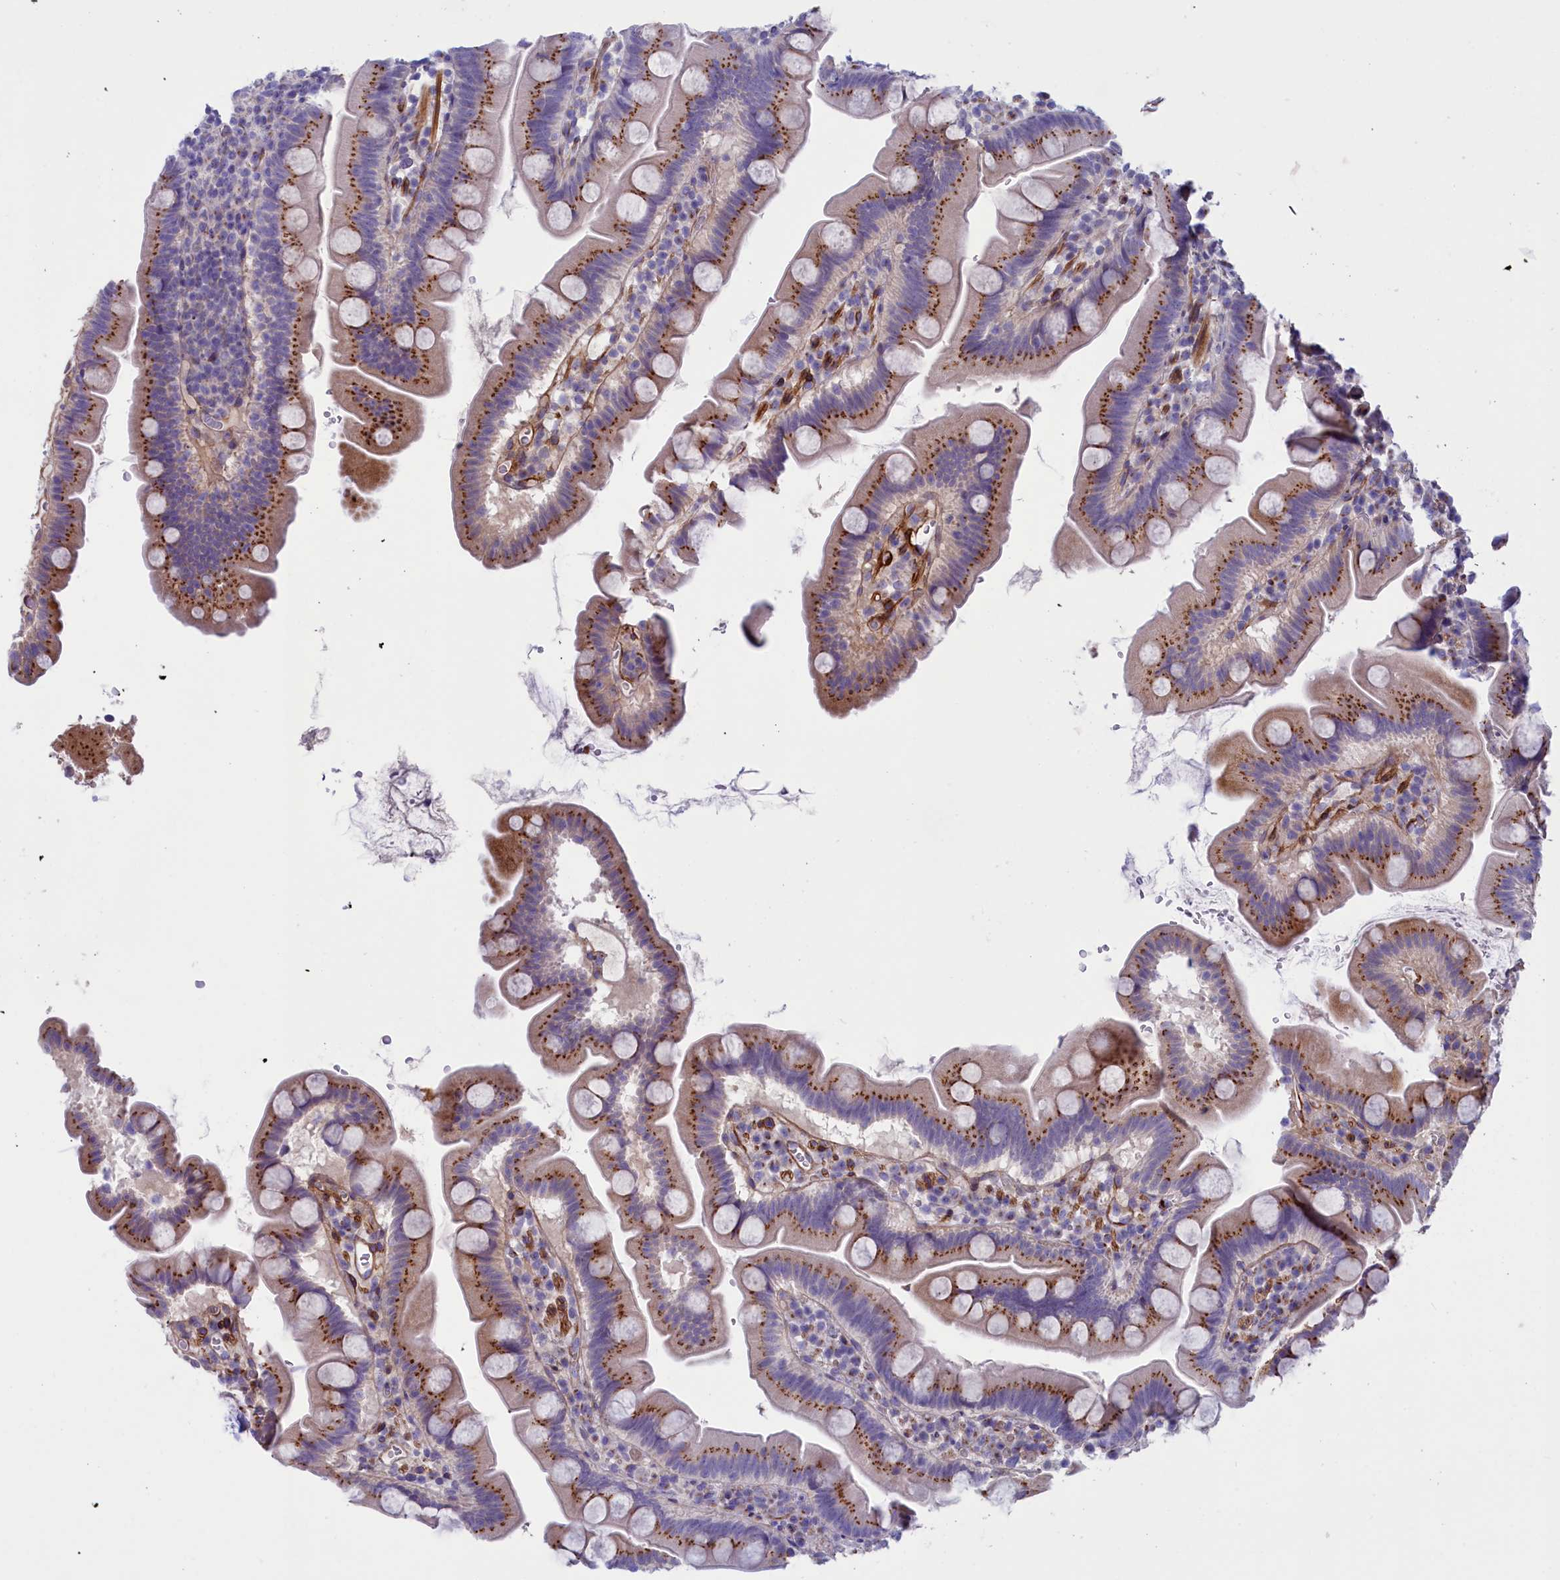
{"staining": {"intensity": "strong", "quantity": "25%-75%", "location": "cytoplasmic/membranous"}, "tissue": "small intestine", "cell_type": "Glandular cells", "image_type": "normal", "snomed": [{"axis": "morphology", "description": "Normal tissue, NOS"}, {"axis": "topography", "description": "Small intestine"}], "caption": "IHC histopathology image of normal small intestine stained for a protein (brown), which demonstrates high levels of strong cytoplasmic/membranous staining in about 25%-75% of glandular cells.", "gene": "LOXL1", "patient": {"sex": "female", "age": 68}}